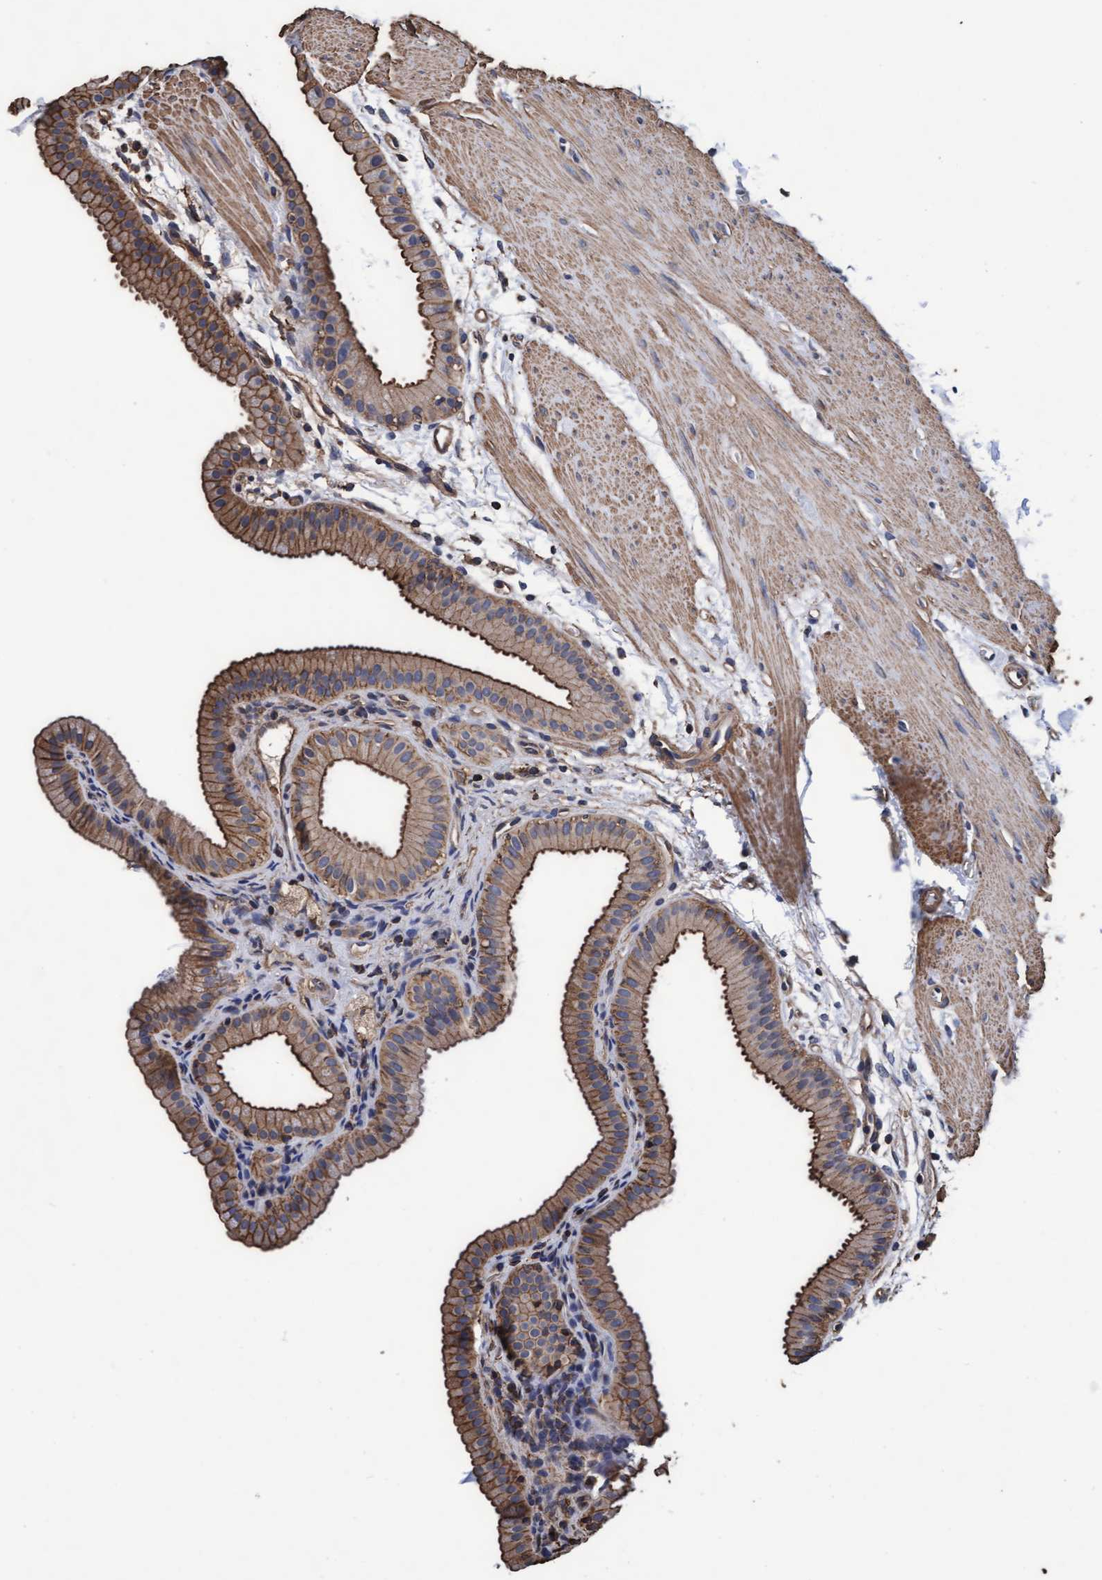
{"staining": {"intensity": "moderate", "quantity": ">75%", "location": "cytoplasmic/membranous"}, "tissue": "gallbladder", "cell_type": "Glandular cells", "image_type": "normal", "snomed": [{"axis": "morphology", "description": "Normal tissue, NOS"}, {"axis": "topography", "description": "Gallbladder"}], "caption": "The image exhibits staining of benign gallbladder, revealing moderate cytoplasmic/membranous protein positivity (brown color) within glandular cells.", "gene": "GRHPR", "patient": {"sex": "female", "age": 64}}